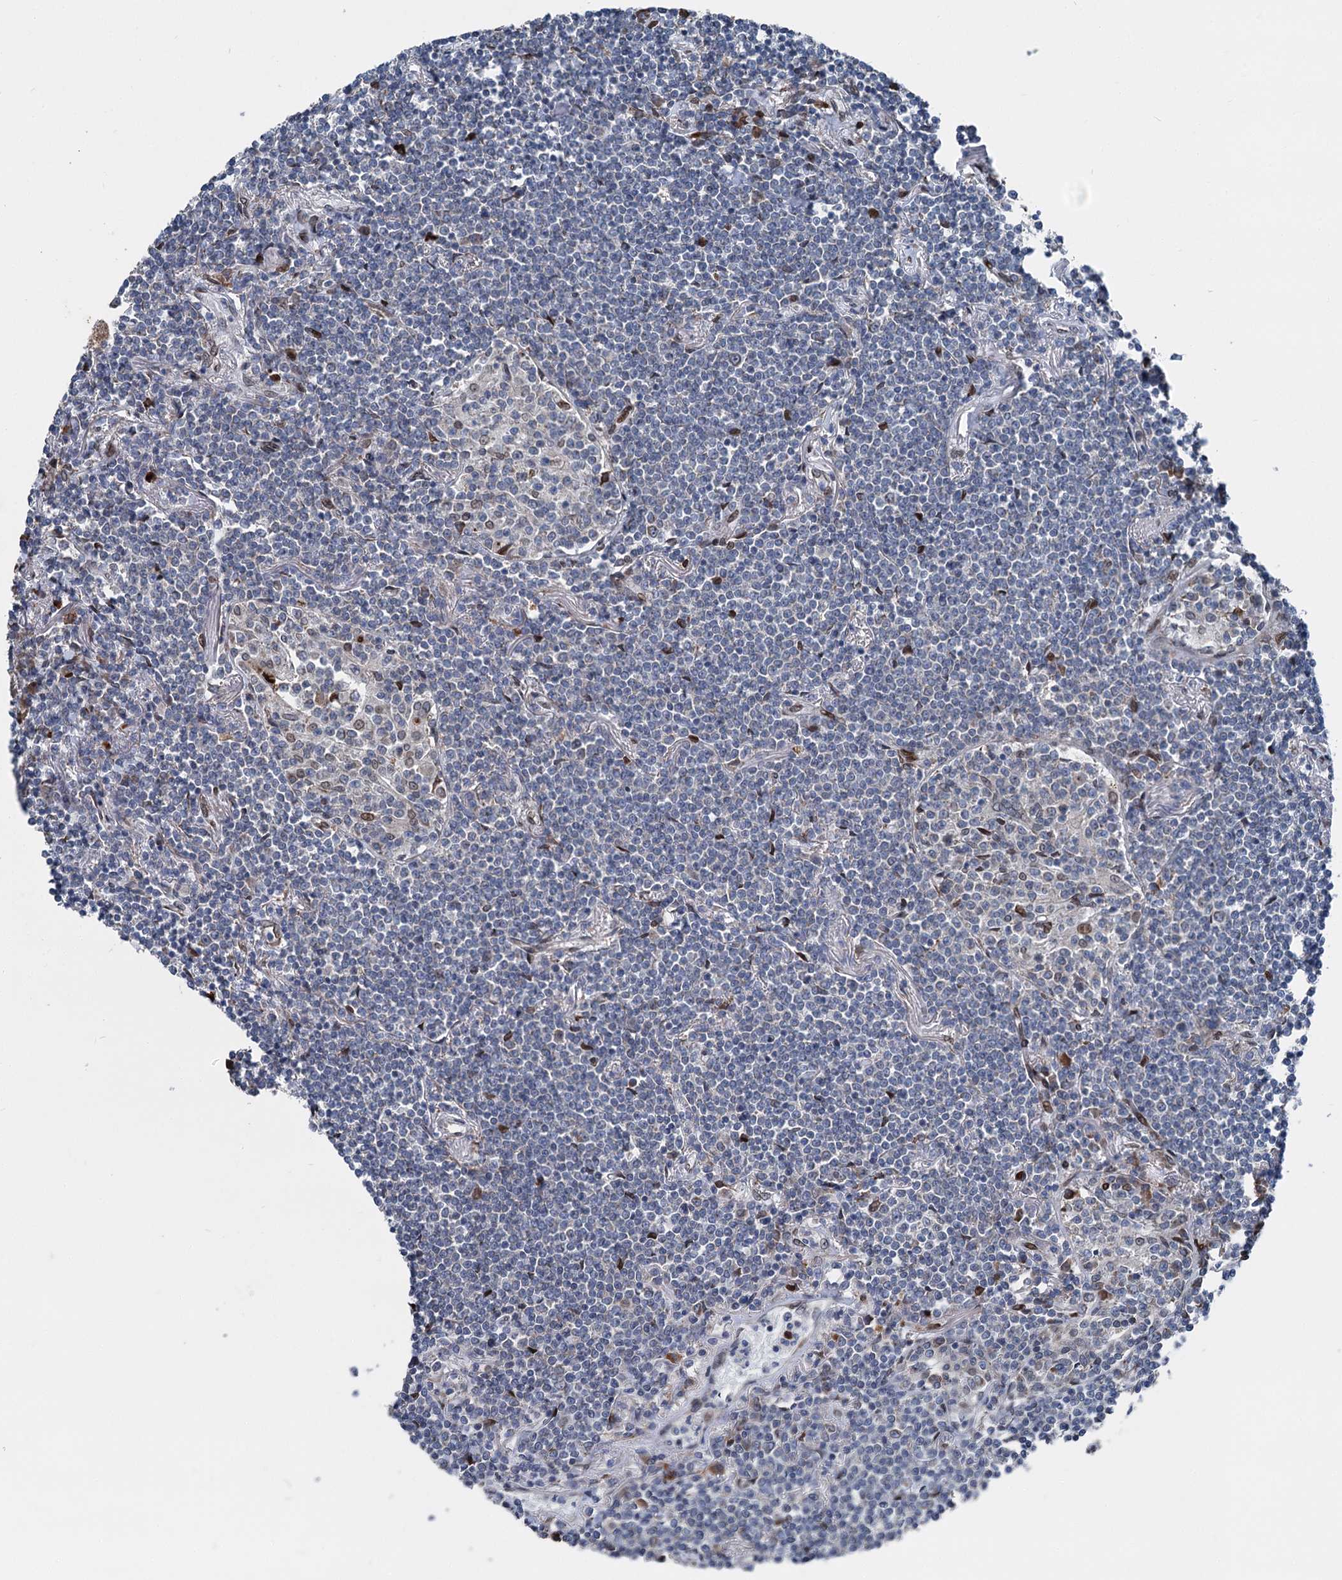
{"staining": {"intensity": "negative", "quantity": "none", "location": "none"}, "tissue": "lymphoma", "cell_type": "Tumor cells", "image_type": "cancer", "snomed": [{"axis": "morphology", "description": "Malignant lymphoma, non-Hodgkin's type, Low grade"}, {"axis": "topography", "description": "Lung"}], "caption": "The immunohistochemistry photomicrograph has no significant staining in tumor cells of low-grade malignant lymphoma, non-Hodgkin's type tissue.", "gene": "MRPL14", "patient": {"sex": "female", "age": 71}}